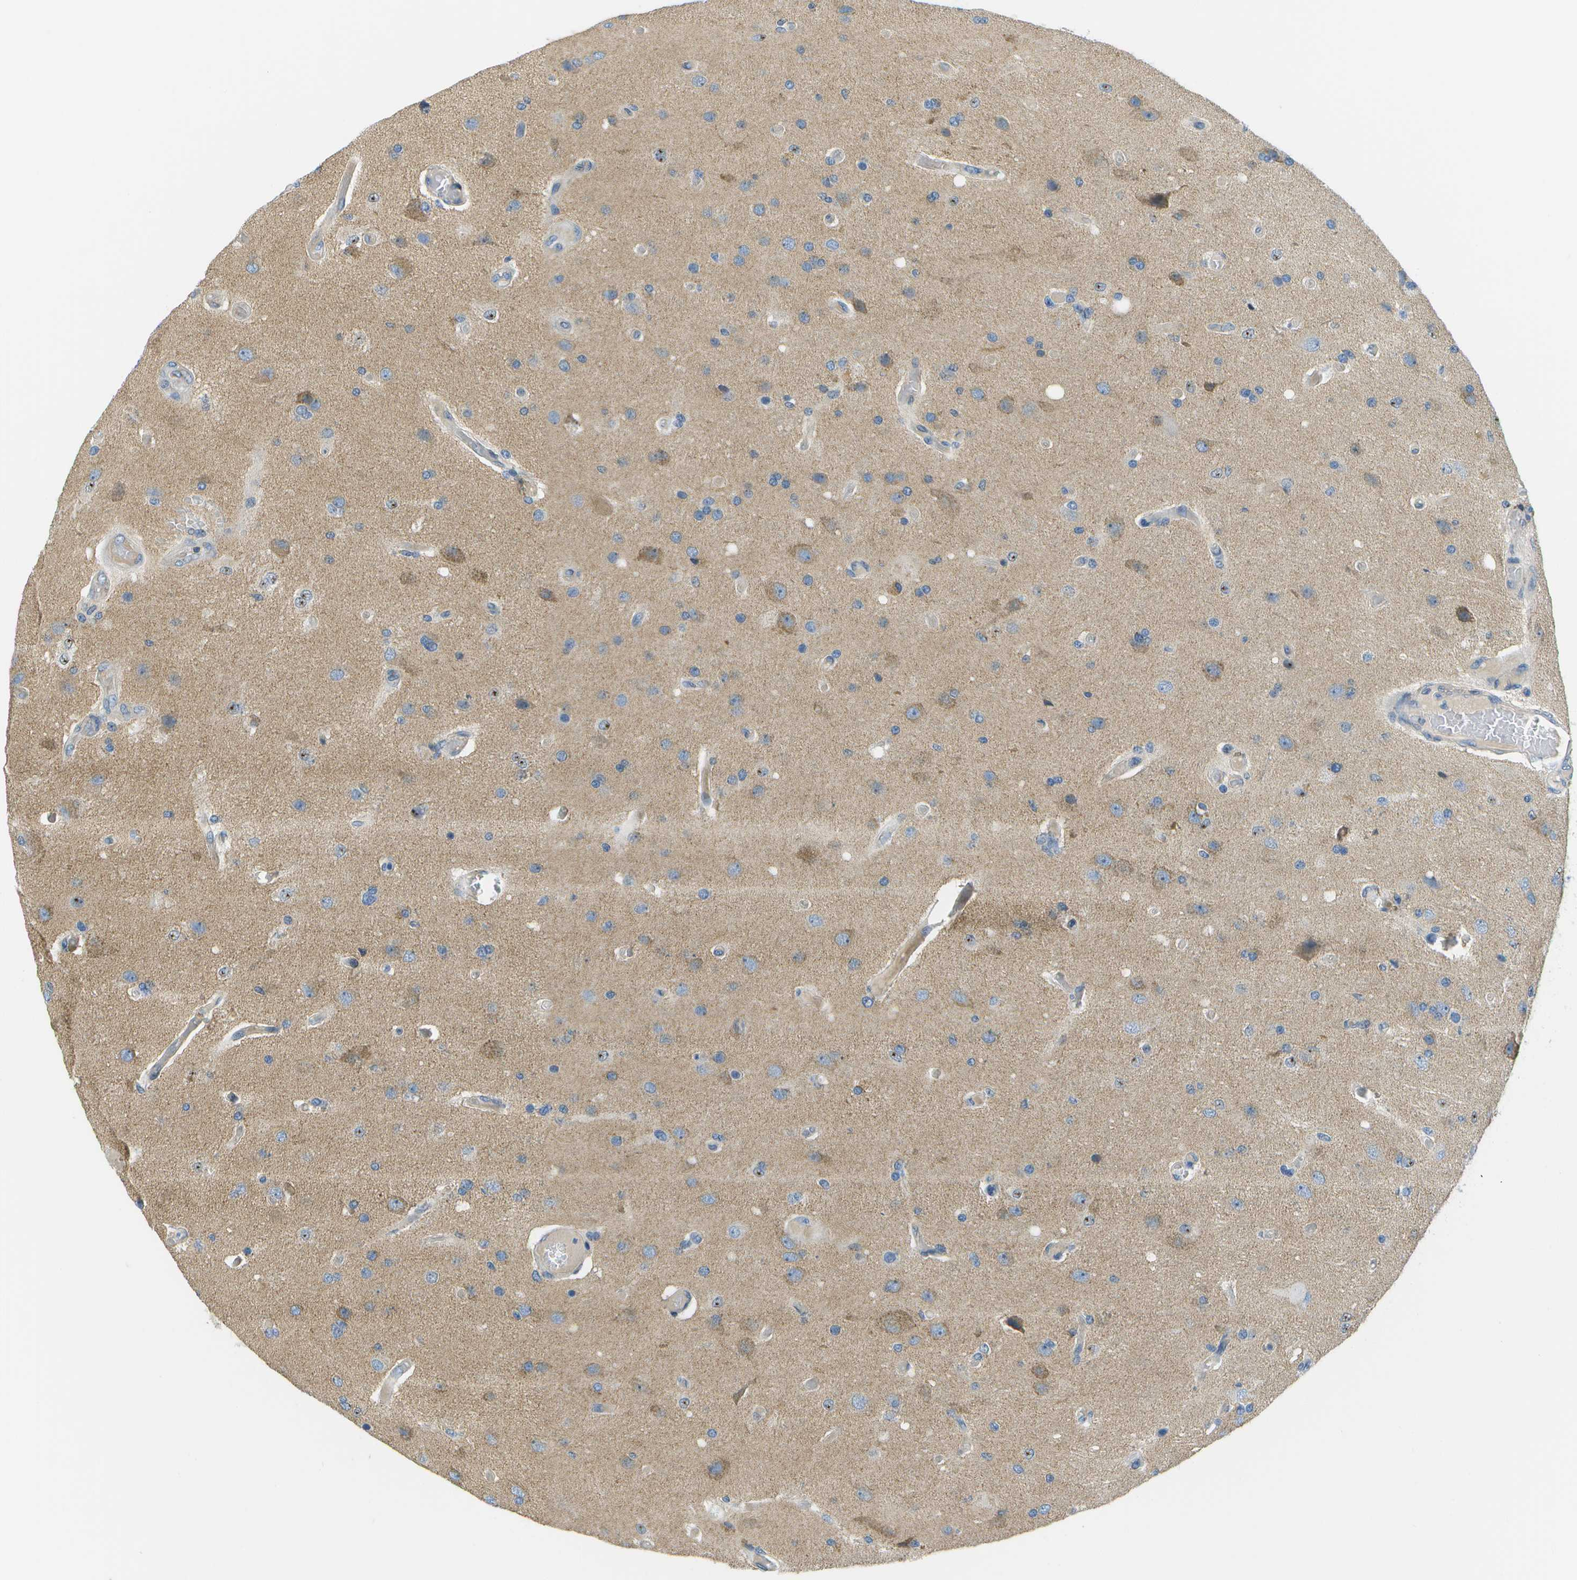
{"staining": {"intensity": "weak", "quantity": "25%-75%", "location": "cytoplasmic/membranous"}, "tissue": "glioma", "cell_type": "Tumor cells", "image_type": "cancer", "snomed": [{"axis": "morphology", "description": "Normal tissue, NOS"}, {"axis": "morphology", "description": "Glioma, malignant, High grade"}, {"axis": "topography", "description": "Cerebral cortex"}], "caption": "The immunohistochemical stain labels weak cytoplasmic/membranous staining in tumor cells of malignant glioma (high-grade) tissue.", "gene": "PTGIS", "patient": {"sex": "male", "age": 77}}